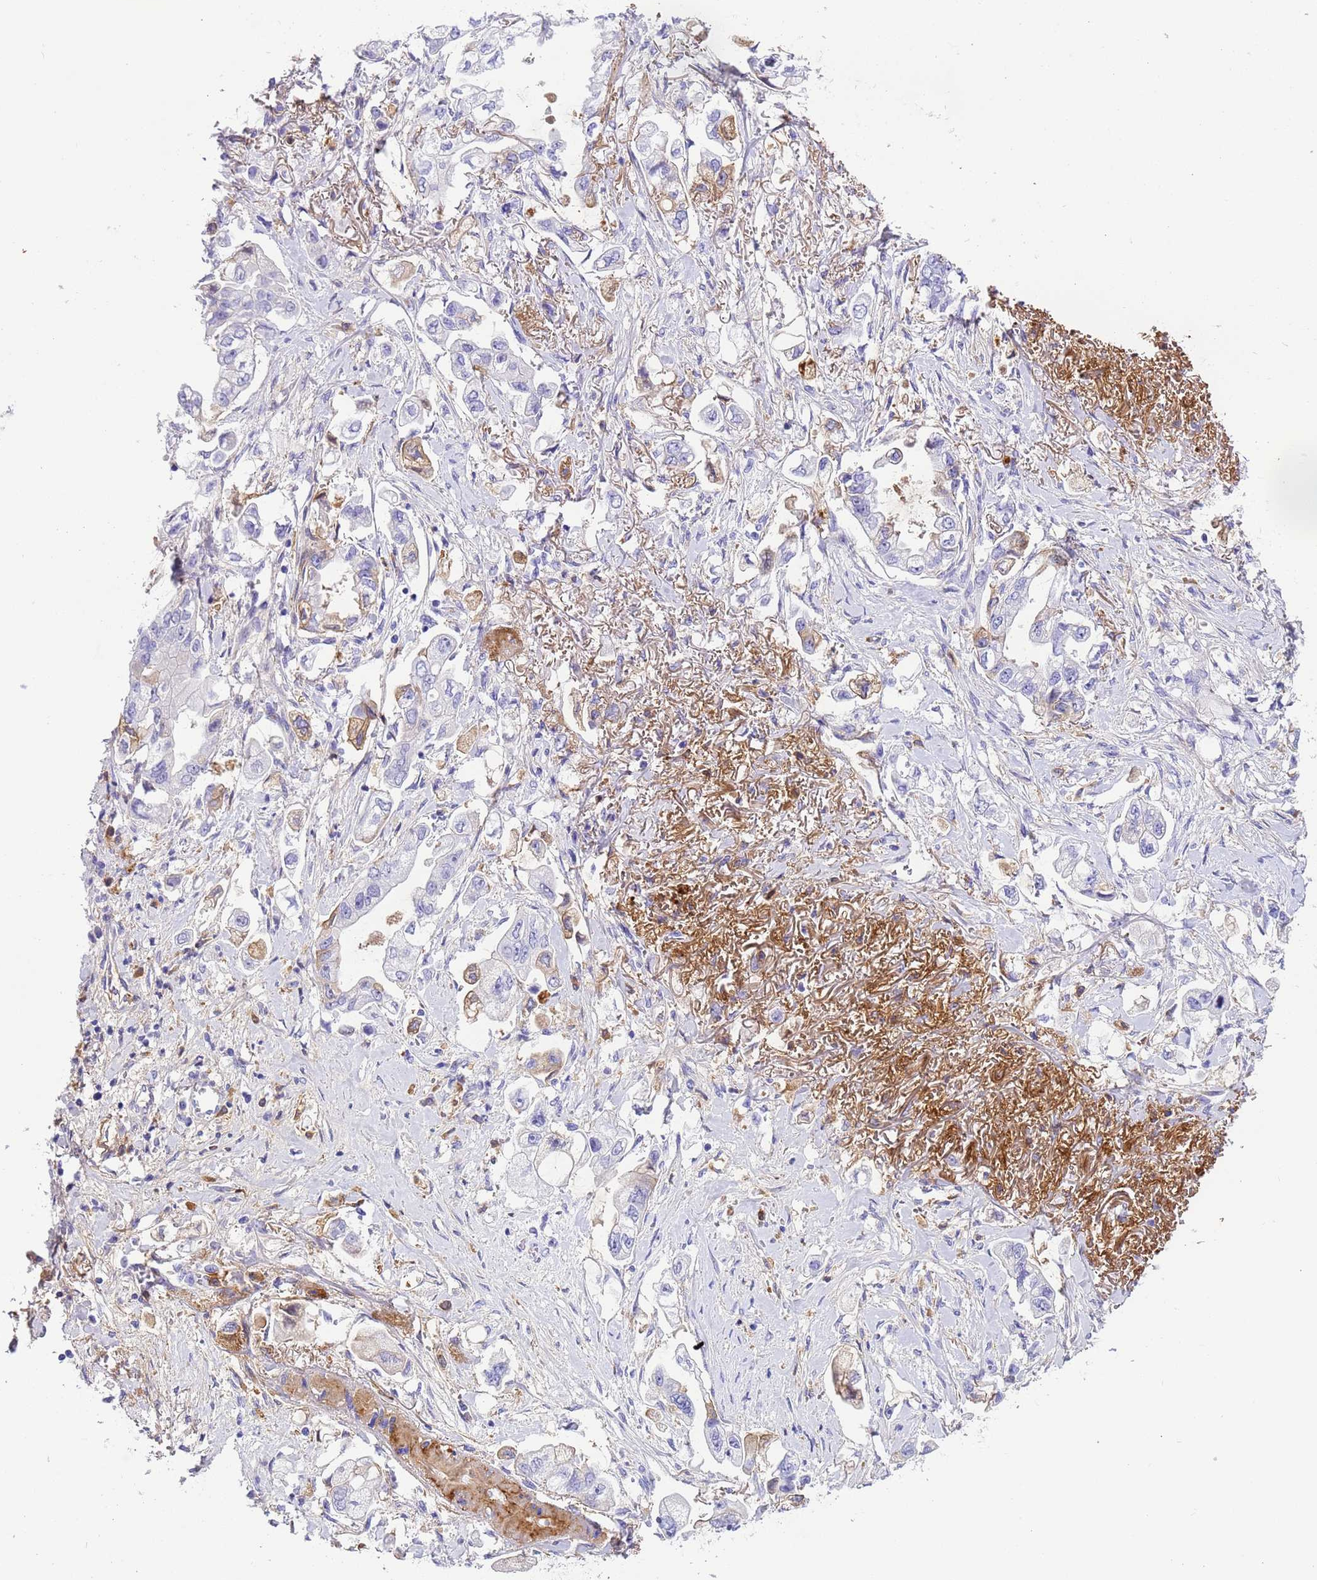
{"staining": {"intensity": "moderate", "quantity": "<25%", "location": "cytoplasmic/membranous"}, "tissue": "stomach cancer", "cell_type": "Tumor cells", "image_type": "cancer", "snomed": [{"axis": "morphology", "description": "Adenocarcinoma, NOS"}, {"axis": "topography", "description": "Stomach"}], "caption": "Protein staining shows moderate cytoplasmic/membranous positivity in approximately <25% of tumor cells in stomach adenocarcinoma. (DAB (3,3'-diaminobenzidine) IHC, brown staining for protein, blue staining for nuclei).", "gene": "CFHR2", "patient": {"sex": "male", "age": 62}}